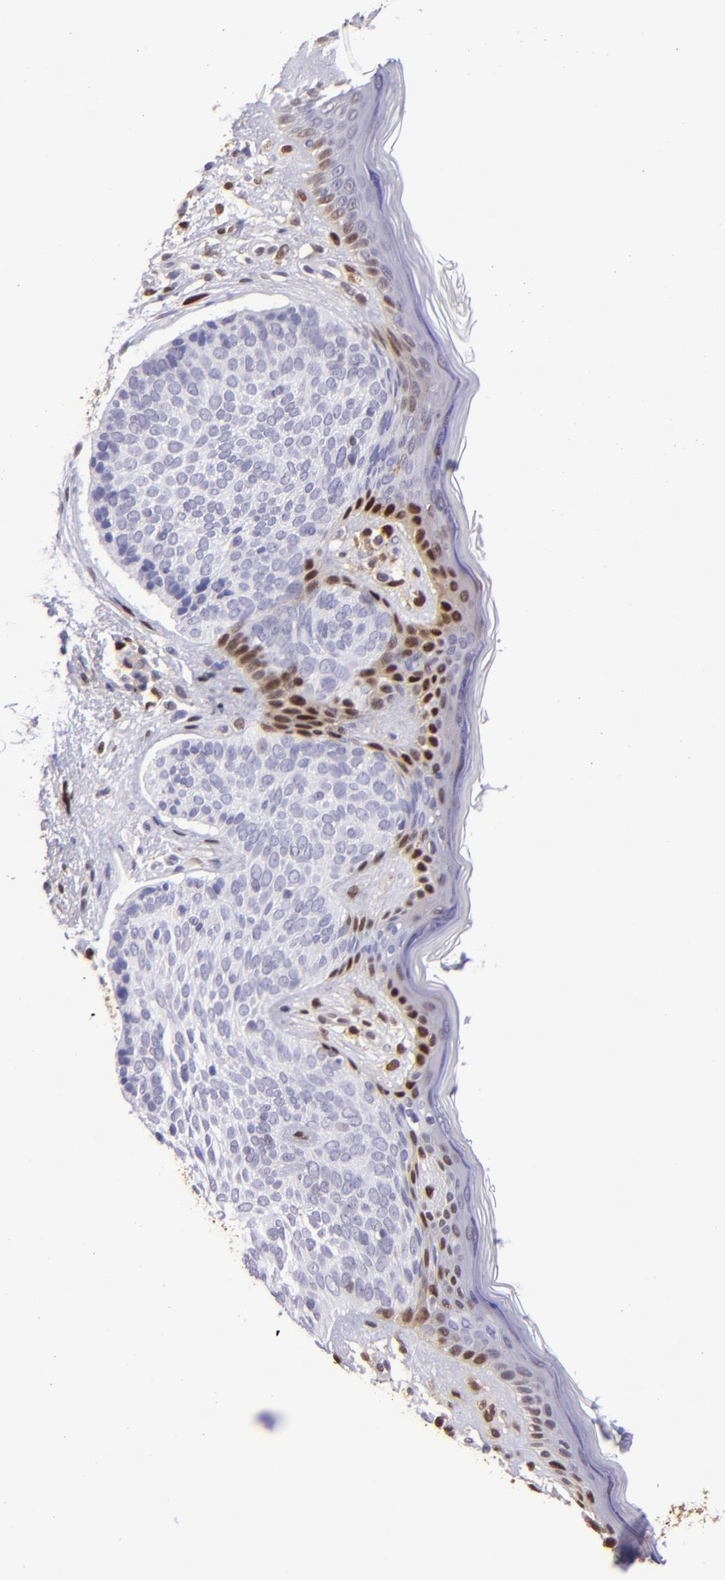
{"staining": {"intensity": "negative", "quantity": "none", "location": "none"}, "tissue": "skin cancer", "cell_type": "Tumor cells", "image_type": "cancer", "snomed": [{"axis": "morphology", "description": "Basal cell carcinoma"}, {"axis": "topography", "description": "Skin"}], "caption": "This image is of skin basal cell carcinoma stained with immunohistochemistry (IHC) to label a protein in brown with the nuclei are counter-stained blue. There is no staining in tumor cells.", "gene": "TYMP", "patient": {"sex": "female", "age": 78}}